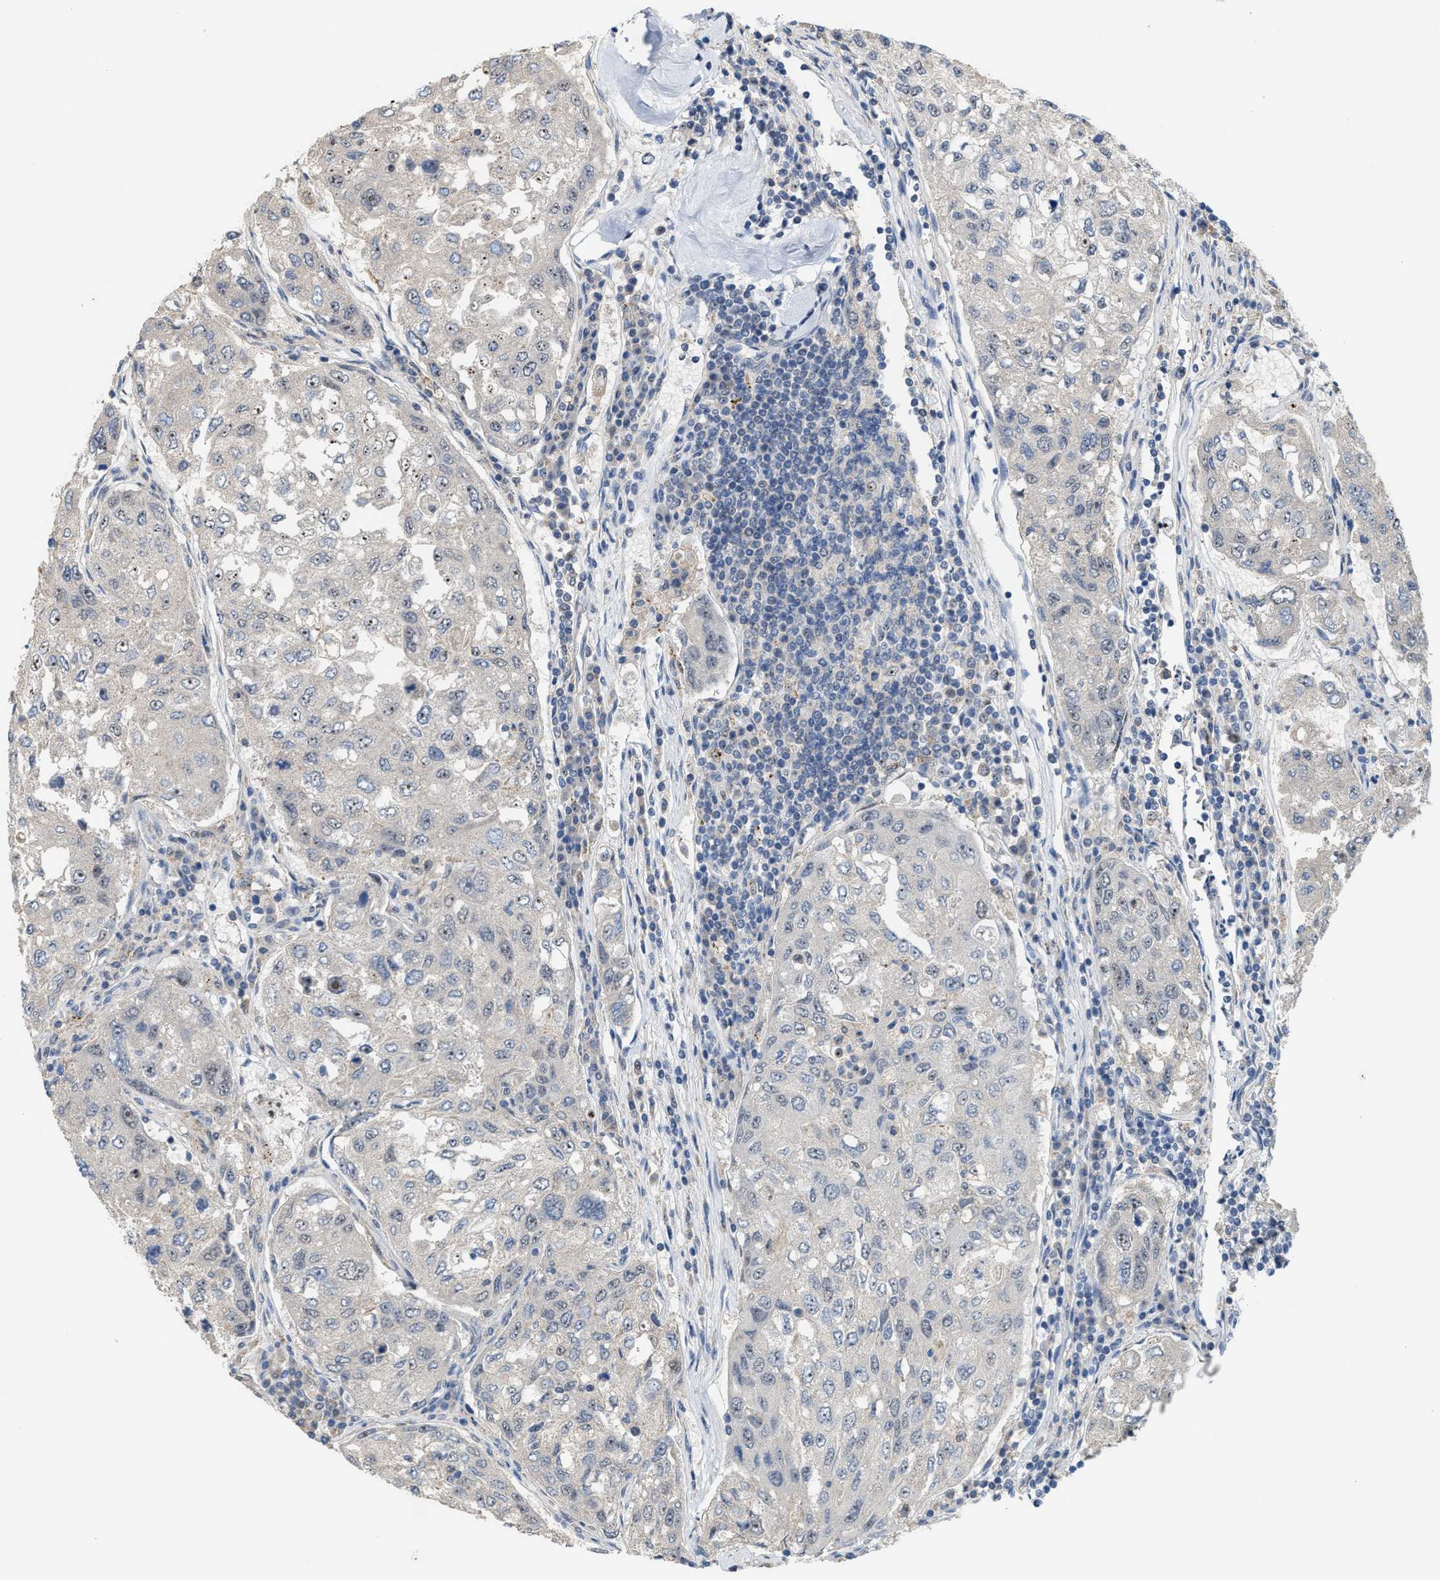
{"staining": {"intensity": "moderate", "quantity": "<25%", "location": "nuclear"}, "tissue": "urothelial cancer", "cell_type": "Tumor cells", "image_type": "cancer", "snomed": [{"axis": "morphology", "description": "Urothelial carcinoma, High grade"}, {"axis": "topography", "description": "Lymph node"}, {"axis": "topography", "description": "Urinary bladder"}], "caption": "Immunohistochemistry histopathology image of neoplastic tissue: urothelial cancer stained using immunohistochemistry (IHC) demonstrates low levels of moderate protein expression localized specifically in the nuclear of tumor cells, appearing as a nuclear brown color.", "gene": "ZNF783", "patient": {"sex": "male", "age": 51}}